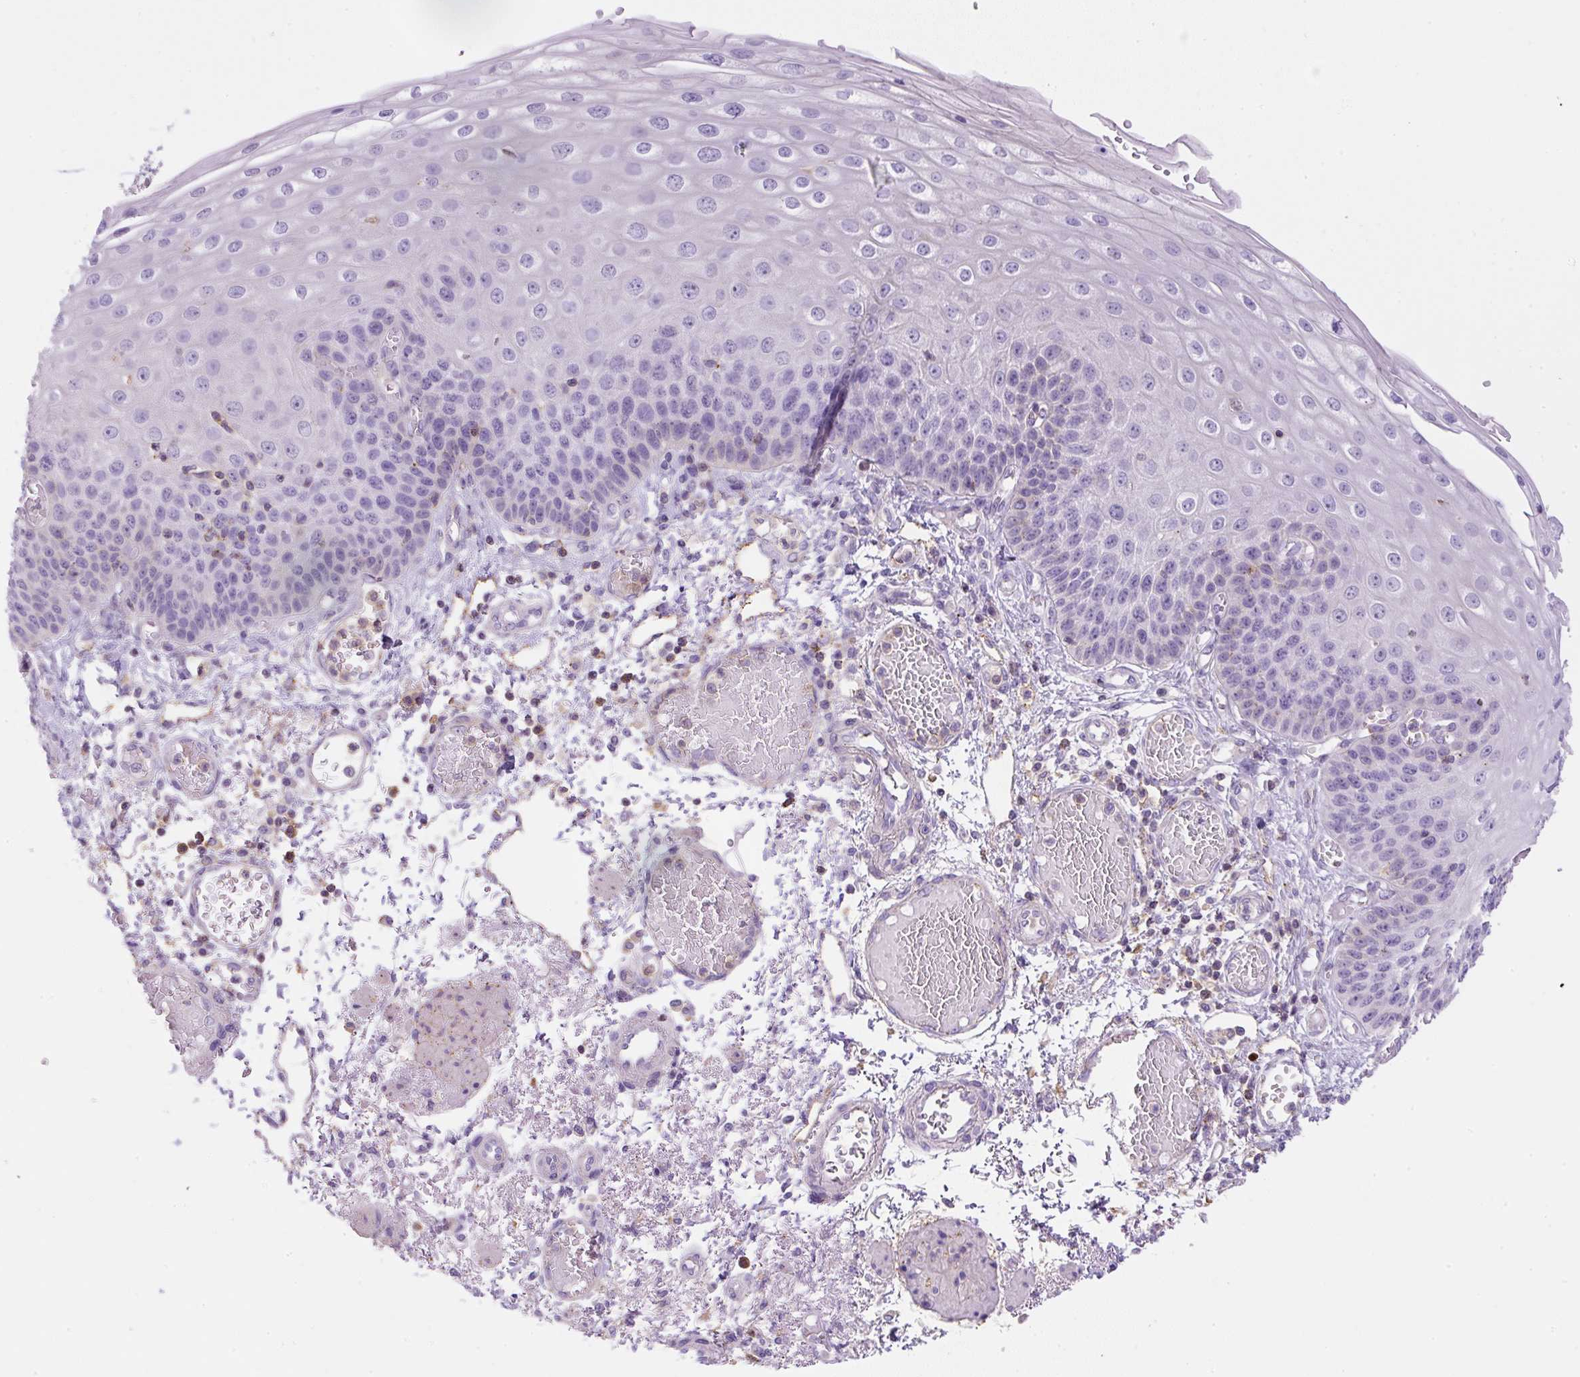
{"staining": {"intensity": "negative", "quantity": "none", "location": "none"}, "tissue": "esophagus", "cell_type": "Squamous epithelial cells", "image_type": "normal", "snomed": [{"axis": "morphology", "description": "Normal tissue, NOS"}, {"axis": "morphology", "description": "Adenocarcinoma, NOS"}, {"axis": "topography", "description": "Esophagus"}], "caption": "A photomicrograph of esophagus stained for a protein demonstrates no brown staining in squamous epithelial cells. (Brightfield microscopy of DAB IHC at high magnification).", "gene": "PIP5KL1", "patient": {"sex": "male", "age": 81}}